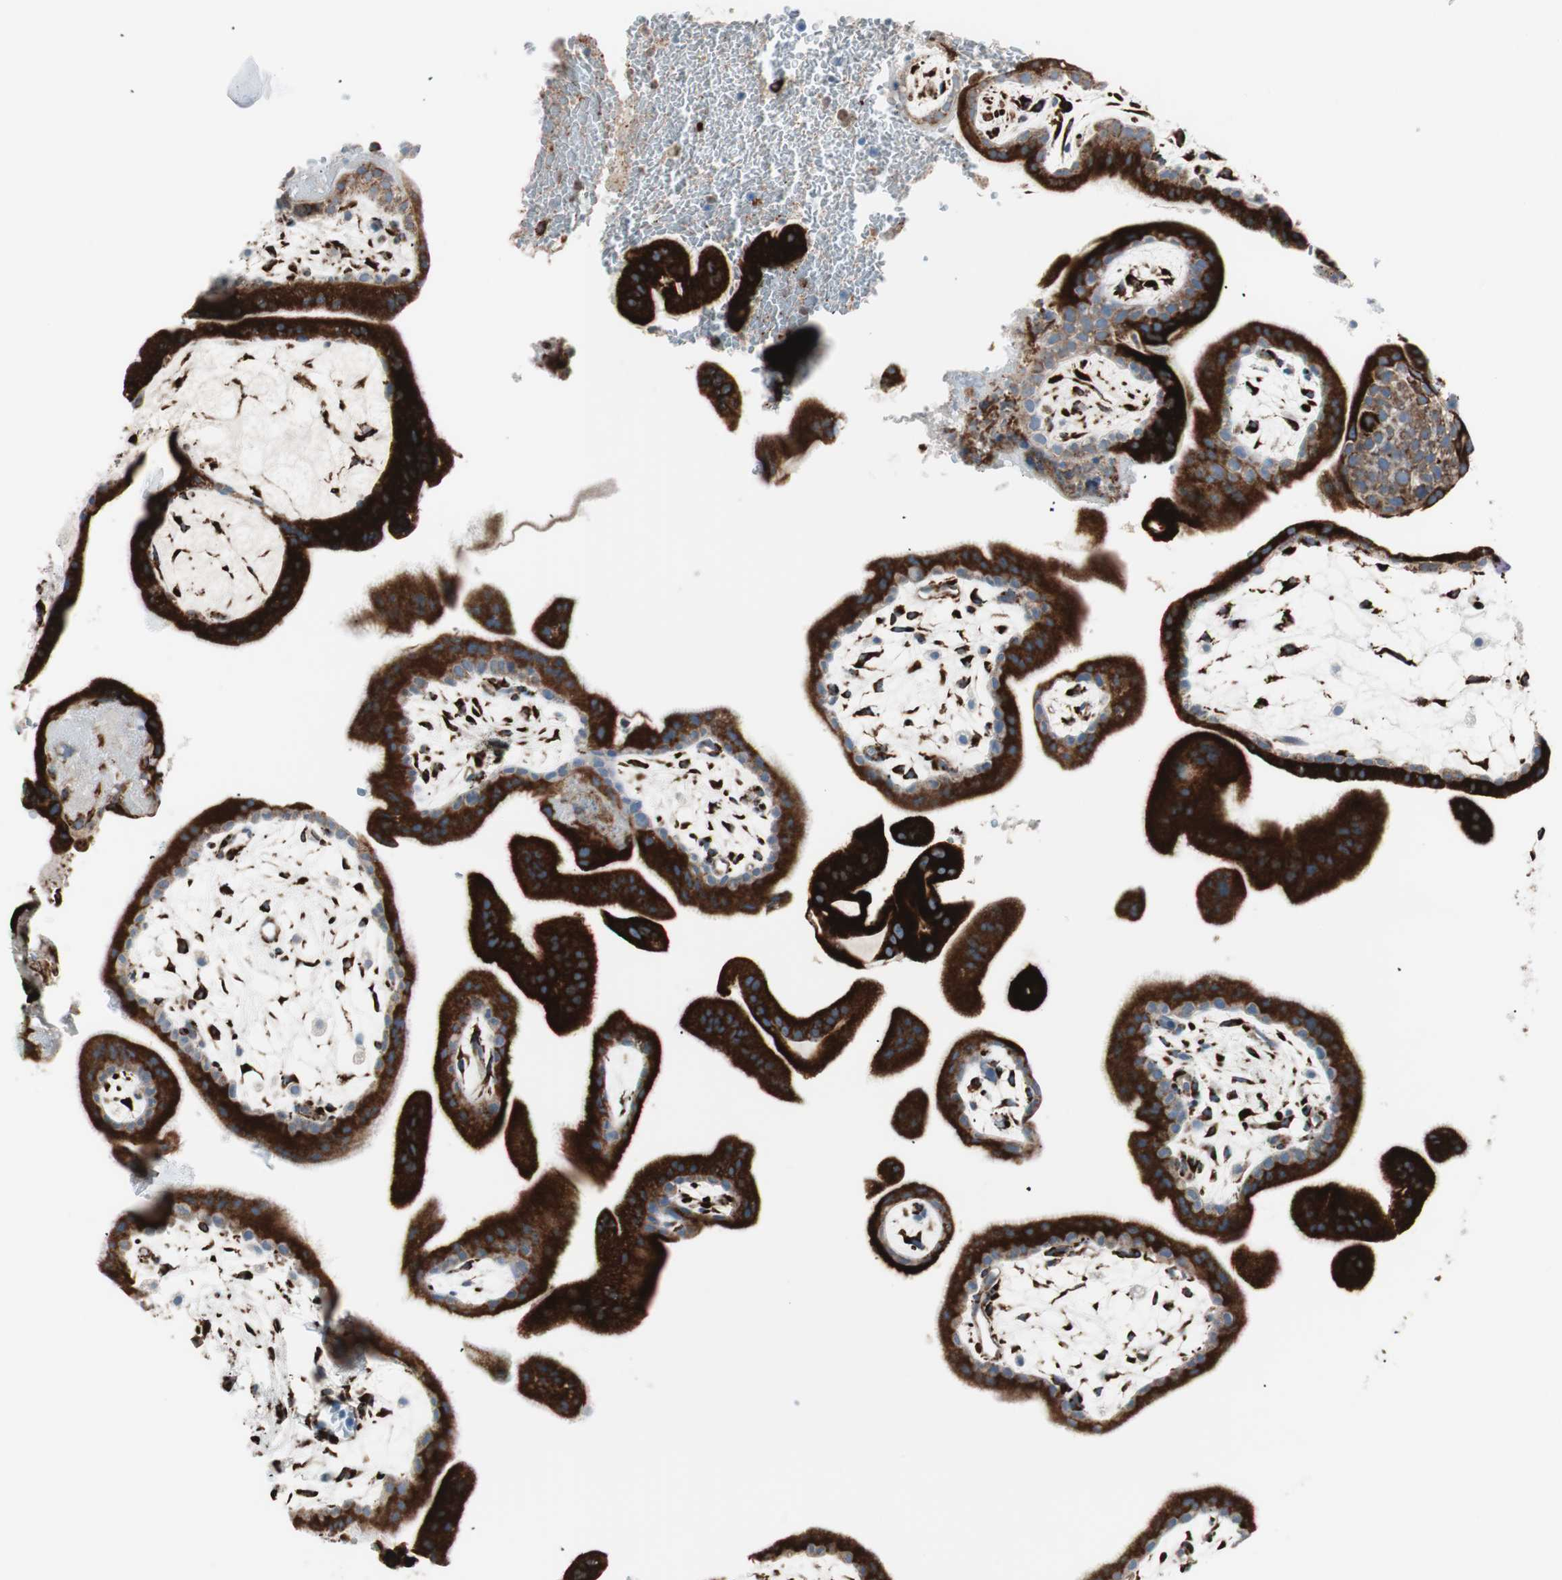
{"staining": {"intensity": "strong", "quantity": ">75%", "location": "cytoplasmic/membranous"}, "tissue": "placenta", "cell_type": "Decidual cells", "image_type": "normal", "snomed": [{"axis": "morphology", "description": "Normal tissue, NOS"}, {"axis": "topography", "description": "Placenta"}], "caption": "Immunohistochemical staining of benign human placenta reveals high levels of strong cytoplasmic/membranous positivity in about >75% of decidual cells.", "gene": "P4HTM", "patient": {"sex": "female", "age": 35}}